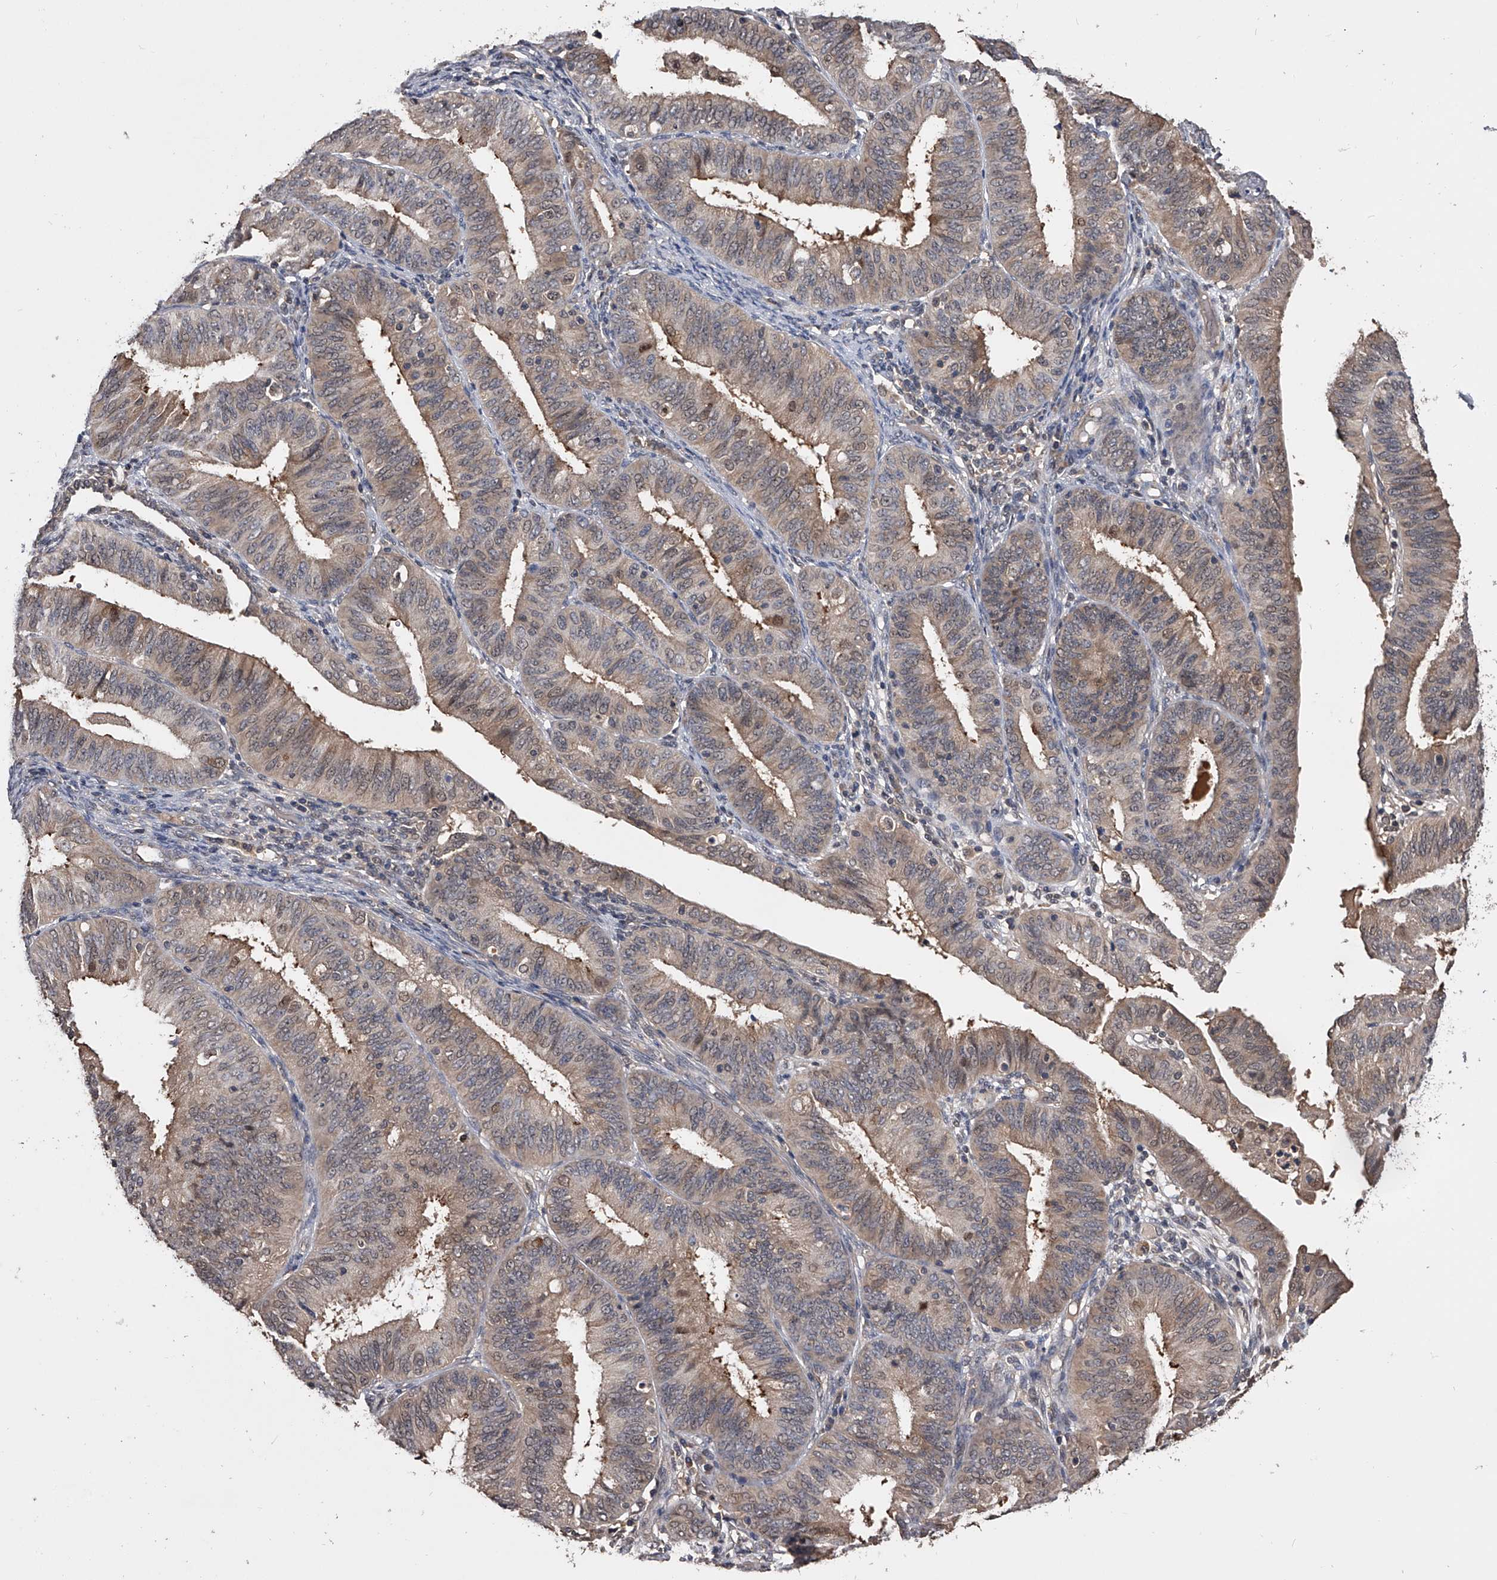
{"staining": {"intensity": "weak", "quantity": "25%-75%", "location": "cytoplasmic/membranous"}, "tissue": "endometrial cancer", "cell_type": "Tumor cells", "image_type": "cancer", "snomed": [{"axis": "morphology", "description": "Adenocarcinoma, NOS"}, {"axis": "topography", "description": "Endometrium"}], "caption": "This is a micrograph of immunohistochemistry staining of endometrial cancer, which shows weak staining in the cytoplasmic/membranous of tumor cells.", "gene": "EFCAB7", "patient": {"sex": "female", "age": 51}}